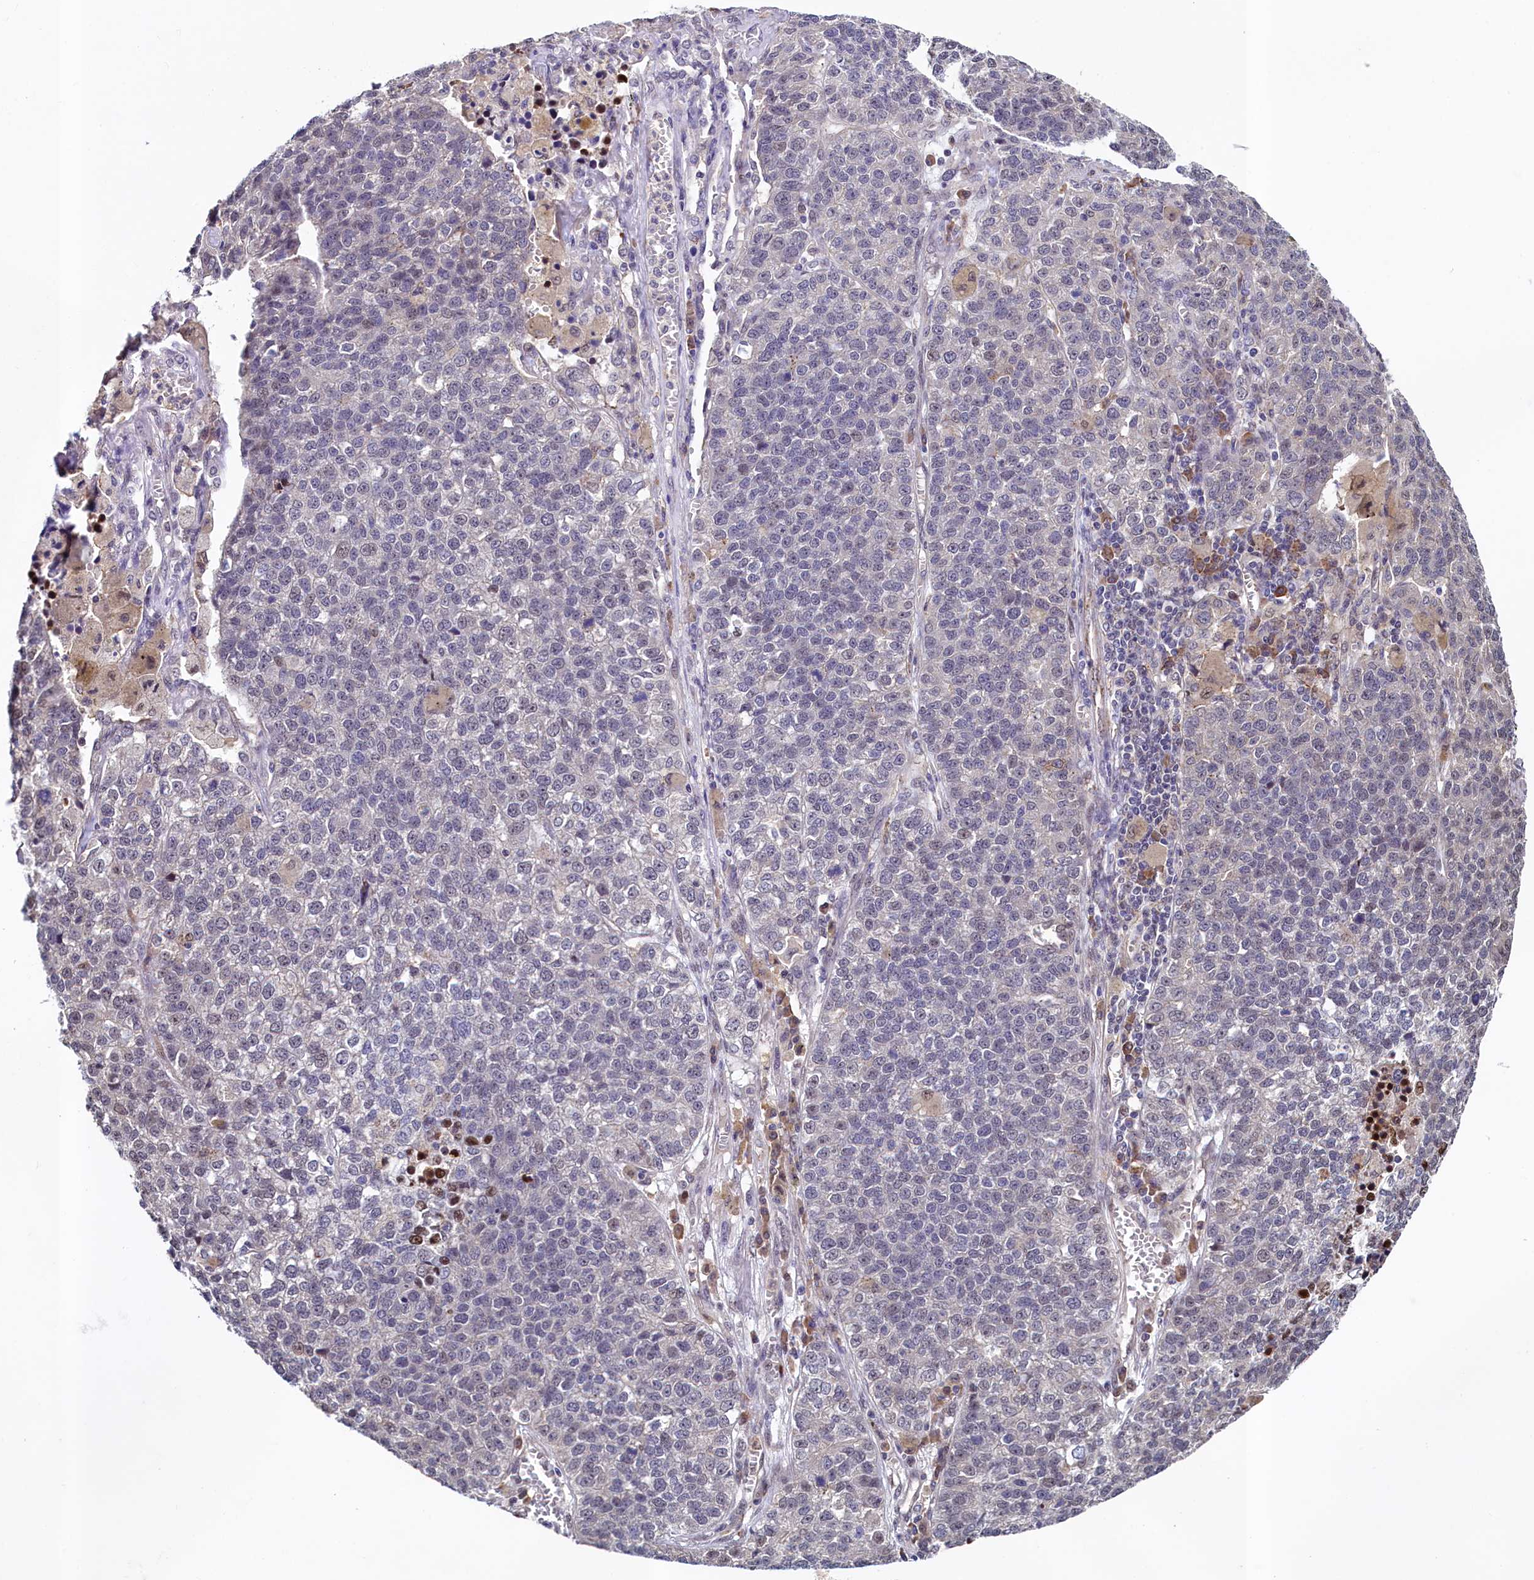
{"staining": {"intensity": "negative", "quantity": "none", "location": "none"}, "tissue": "lung cancer", "cell_type": "Tumor cells", "image_type": "cancer", "snomed": [{"axis": "morphology", "description": "Adenocarcinoma, NOS"}, {"axis": "topography", "description": "Lung"}], "caption": "Immunohistochemistry histopathology image of neoplastic tissue: lung adenocarcinoma stained with DAB displays no significant protein positivity in tumor cells.", "gene": "LEO1", "patient": {"sex": "male", "age": 49}}